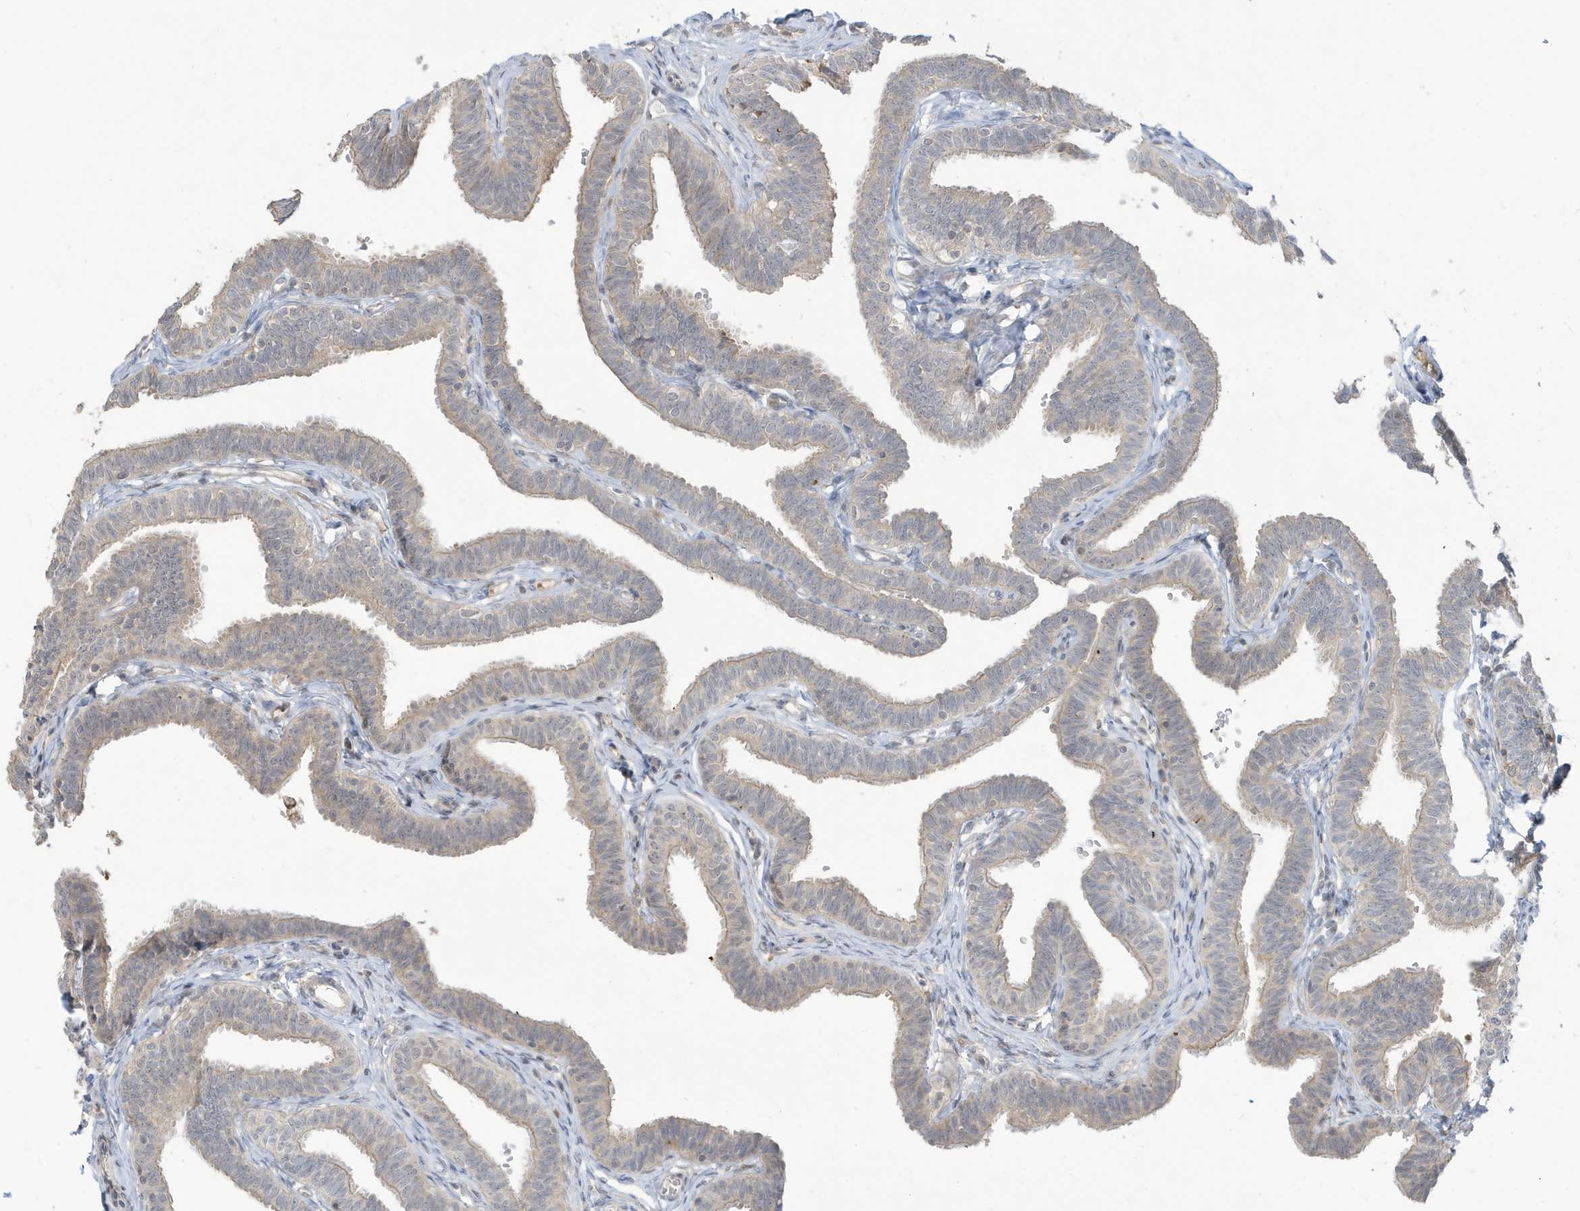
{"staining": {"intensity": "weak", "quantity": "25%-75%", "location": "cytoplasmic/membranous"}, "tissue": "fallopian tube", "cell_type": "Glandular cells", "image_type": "normal", "snomed": [{"axis": "morphology", "description": "Normal tissue, NOS"}, {"axis": "topography", "description": "Fallopian tube"}, {"axis": "topography", "description": "Ovary"}], "caption": "Fallopian tube was stained to show a protein in brown. There is low levels of weak cytoplasmic/membranous expression in approximately 25%-75% of glandular cells.", "gene": "PRRT3", "patient": {"sex": "female", "age": 23}}